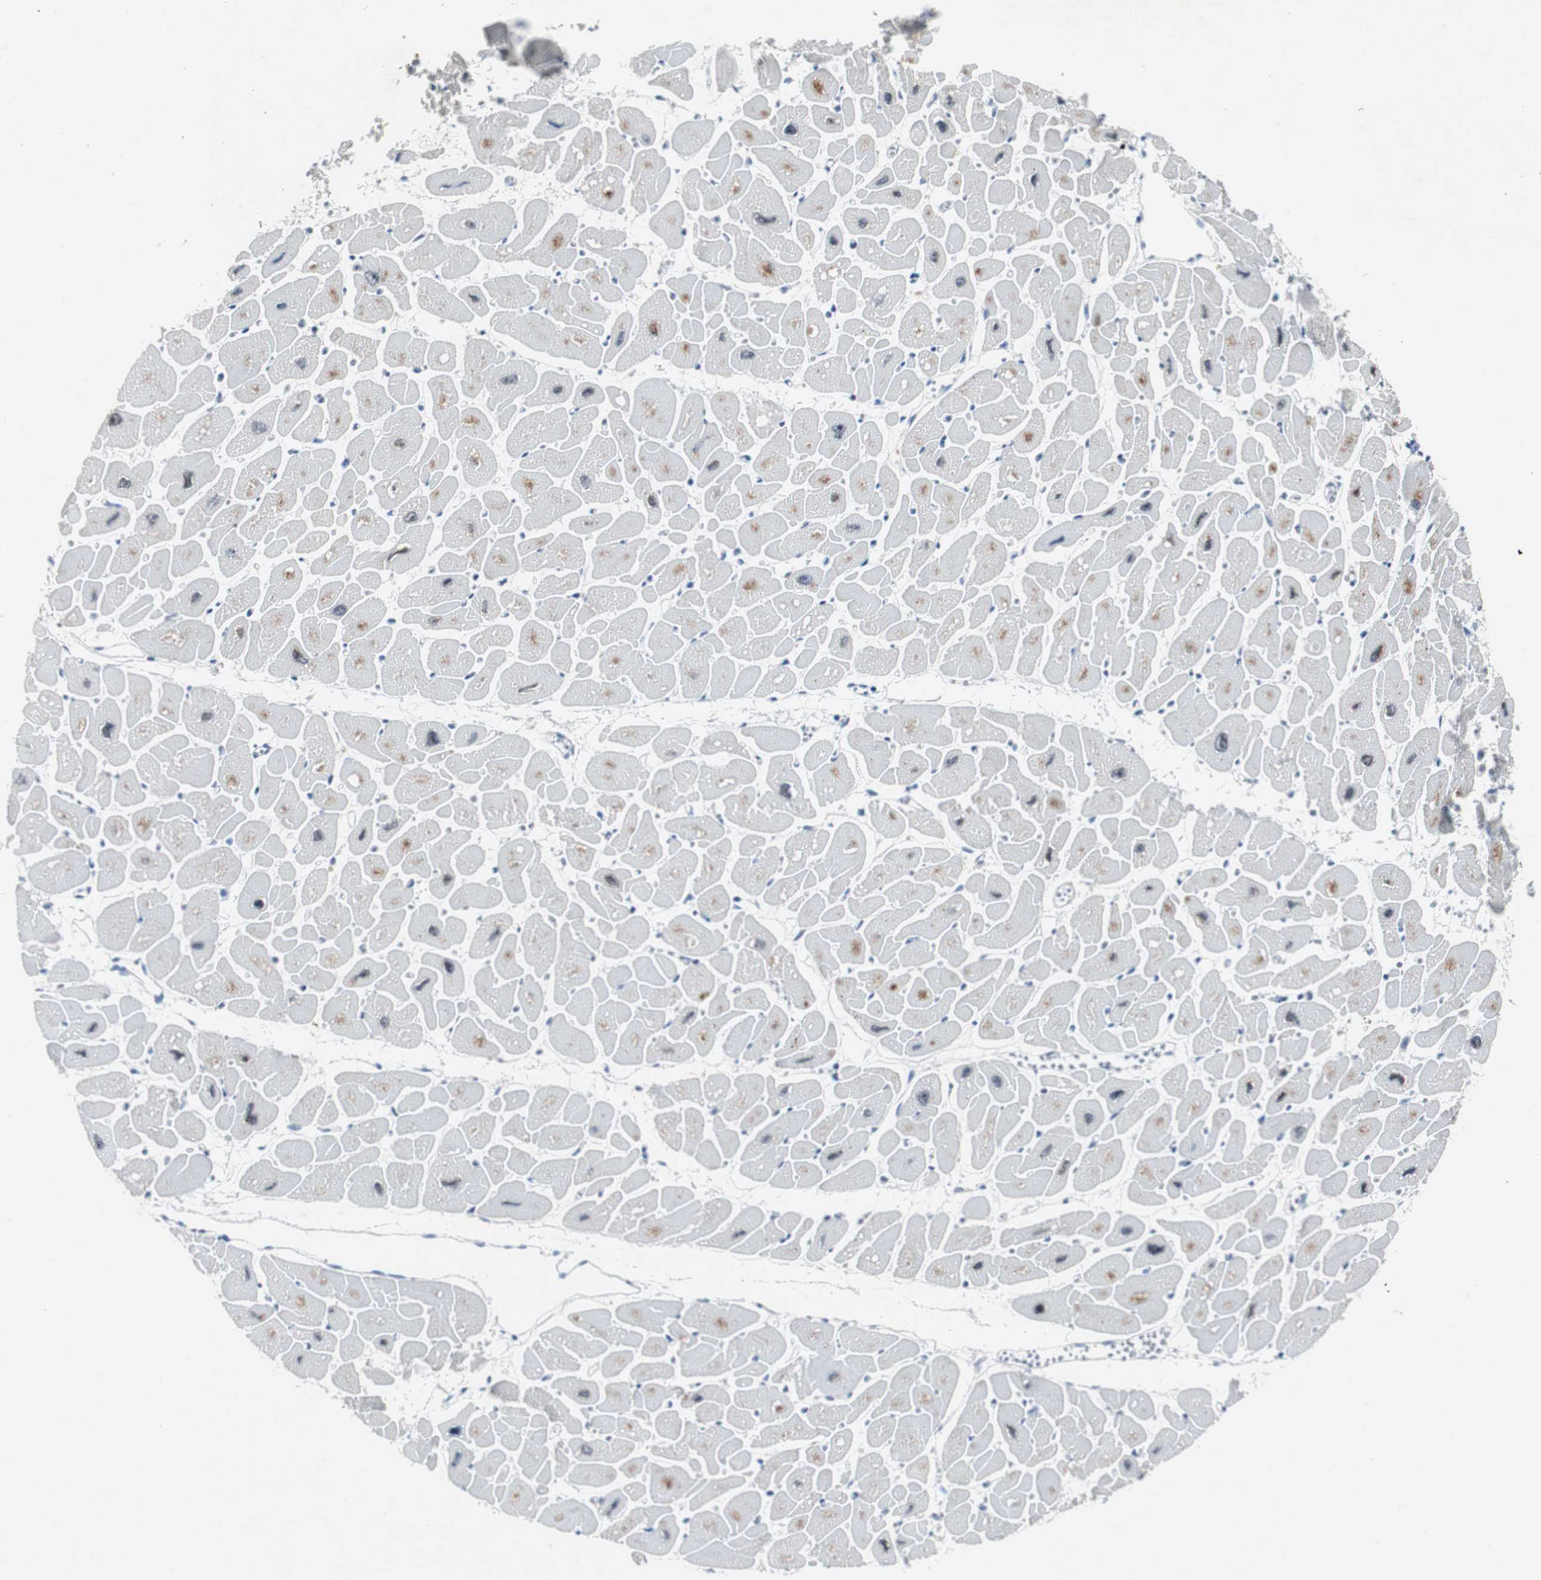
{"staining": {"intensity": "weak", "quantity": "25%-75%", "location": "cytoplasmic/membranous,nuclear"}, "tissue": "heart muscle", "cell_type": "Cardiomyocytes", "image_type": "normal", "snomed": [{"axis": "morphology", "description": "Normal tissue, NOS"}, {"axis": "topography", "description": "Heart"}], "caption": "Protein expression analysis of unremarkable heart muscle shows weak cytoplasmic/membranous,nuclear positivity in about 25%-75% of cardiomyocytes. The protein is shown in brown color, while the nuclei are stained blue.", "gene": "SOX30", "patient": {"sex": "female", "age": 54}}